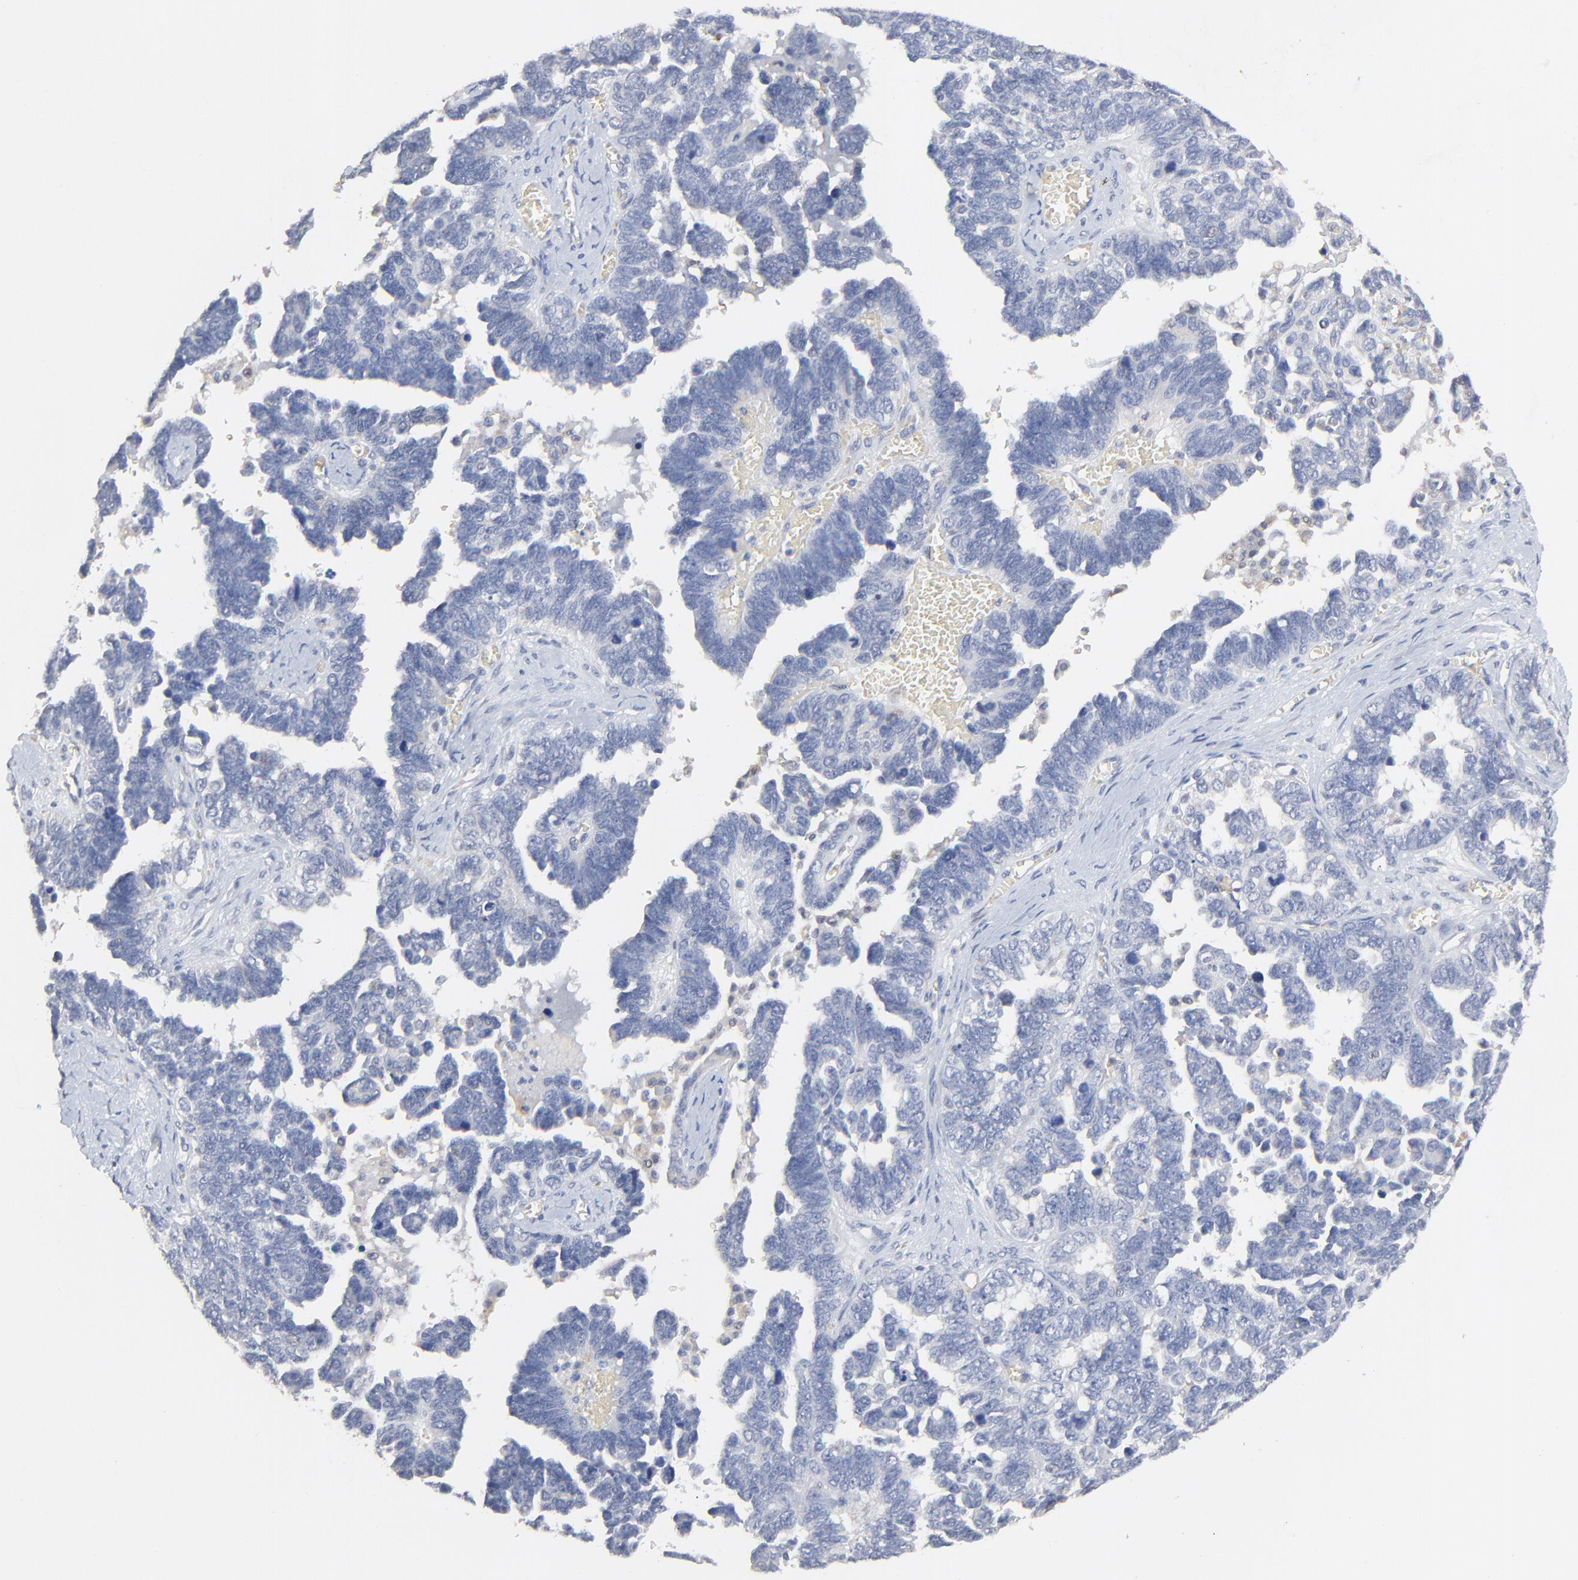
{"staining": {"intensity": "negative", "quantity": "none", "location": "none"}, "tissue": "ovarian cancer", "cell_type": "Tumor cells", "image_type": "cancer", "snomed": [{"axis": "morphology", "description": "Cystadenocarcinoma, serous, NOS"}, {"axis": "topography", "description": "Ovary"}], "caption": "DAB (3,3'-diaminobenzidine) immunohistochemical staining of serous cystadenocarcinoma (ovarian) exhibits no significant positivity in tumor cells. (Stains: DAB (3,3'-diaminobenzidine) IHC with hematoxylin counter stain, Microscopy: brightfield microscopy at high magnification).", "gene": "FANCB", "patient": {"sex": "female", "age": 69}}